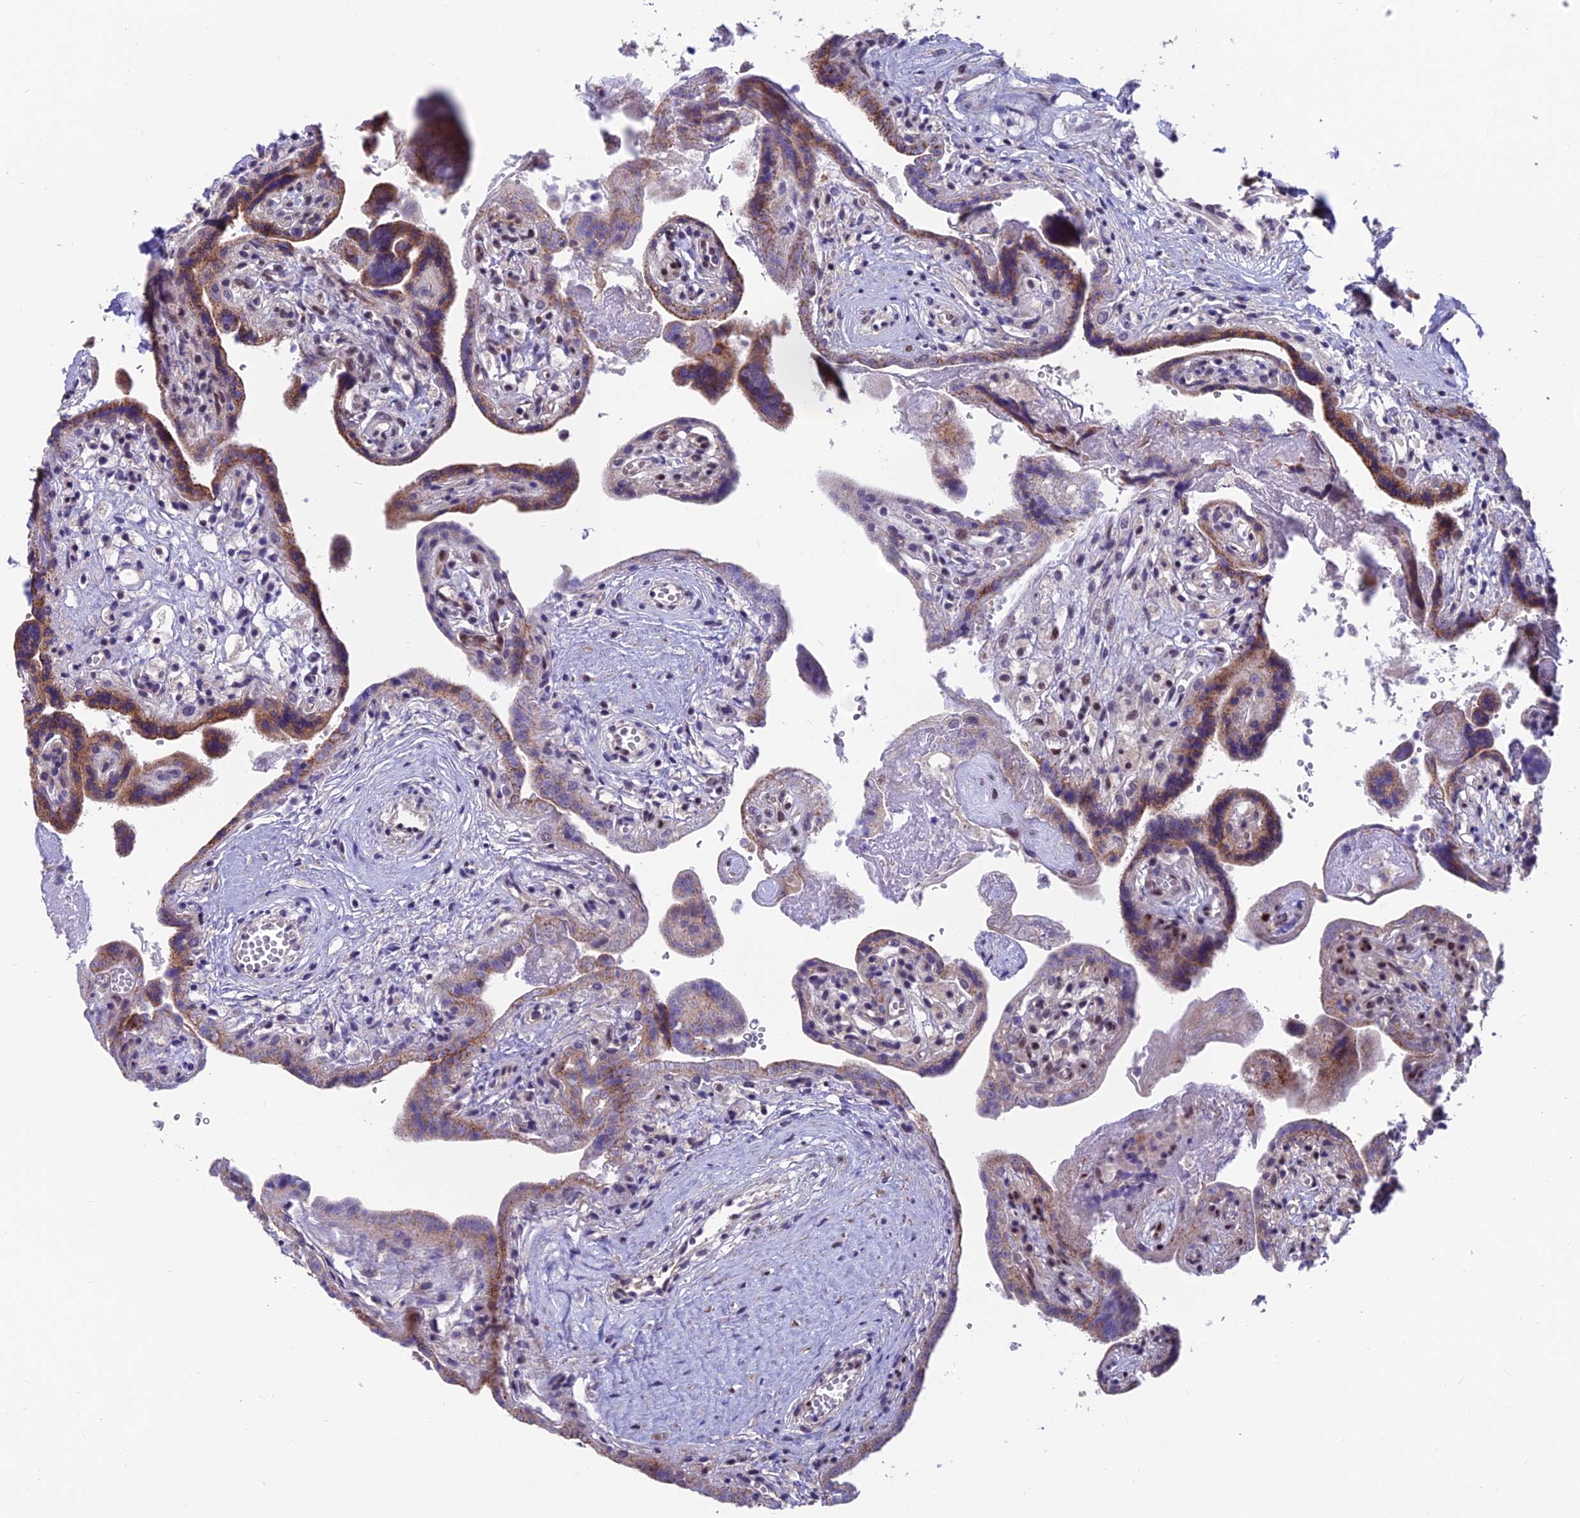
{"staining": {"intensity": "strong", "quantity": ">75%", "location": "nuclear"}, "tissue": "placenta", "cell_type": "Decidual cells", "image_type": "normal", "snomed": [{"axis": "morphology", "description": "Normal tissue, NOS"}, {"axis": "topography", "description": "Placenta"}], "caption": "Strong nuclear positivity is present in approximately >75% of decidual cells in benign placenta. The protein is shown in brown color, while the nuclei are stained blue.", "gene": "KIAA1191", "patient": {"sex": "female", "age": 37}}